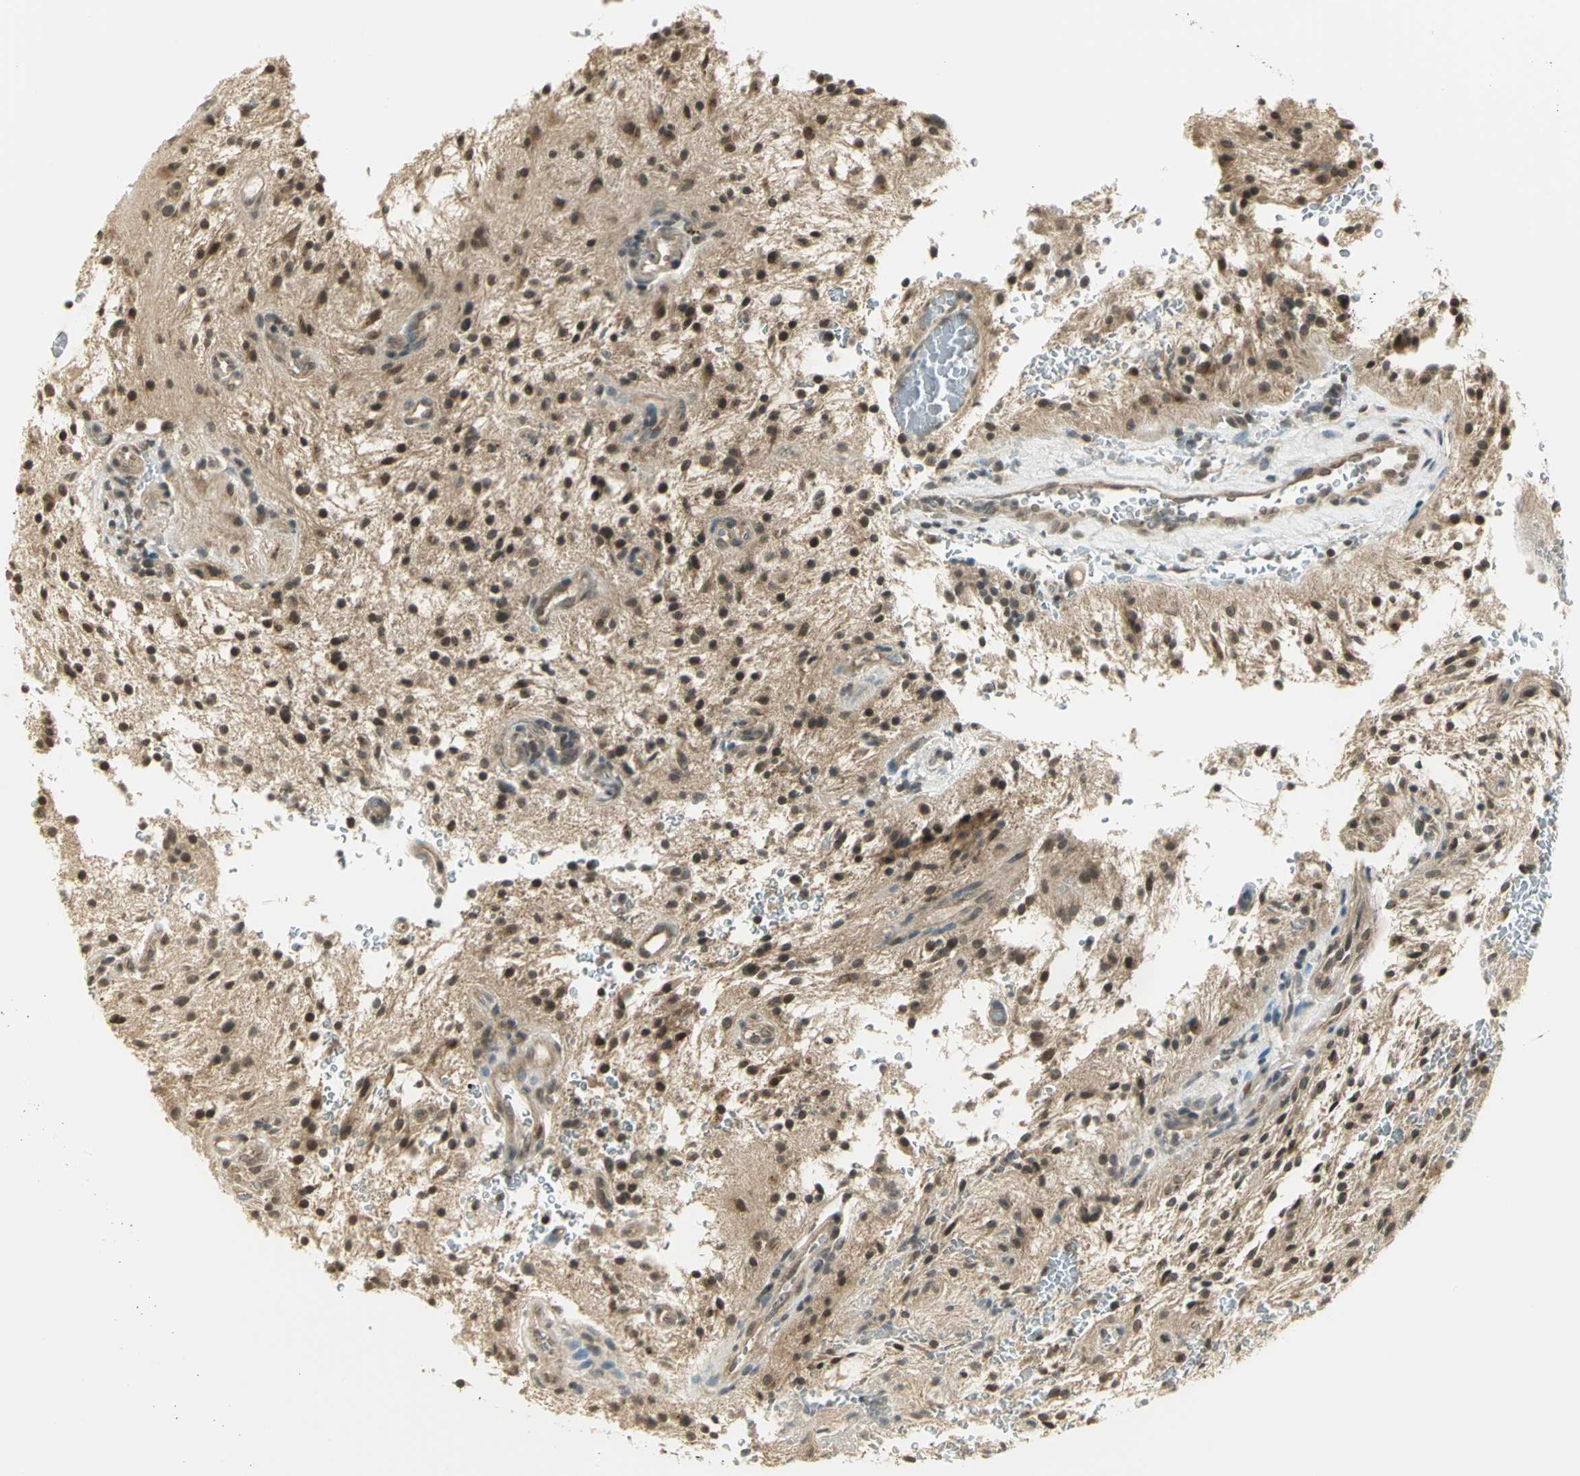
{"staining": {"intensity": "moderate", "quantity": ">75%", "location": "cytoplasmic/membranous,nuclear"}, "tissue": "glioma", "cell_type": "Tumor cells", "image_type": "cancer", "snomed": [{"axis": "morphology", "description": "Glioma, malignant, NOS"}, {"axis": "topography", "description": "Cerebellum"}], "caption": "Immunohistochemistry image of neoplastic tissue: human glioma stained using immunohistochemistry exhibits medium levels of moderate protein expression localized specifically in the cytoplasmic/membranous and nuclear of tumor cells, appearing as a cytoplasmic/membranous and nuclear brown color.", "gene": "CDC34", "patient": {"sex": "female", "age": 10}}